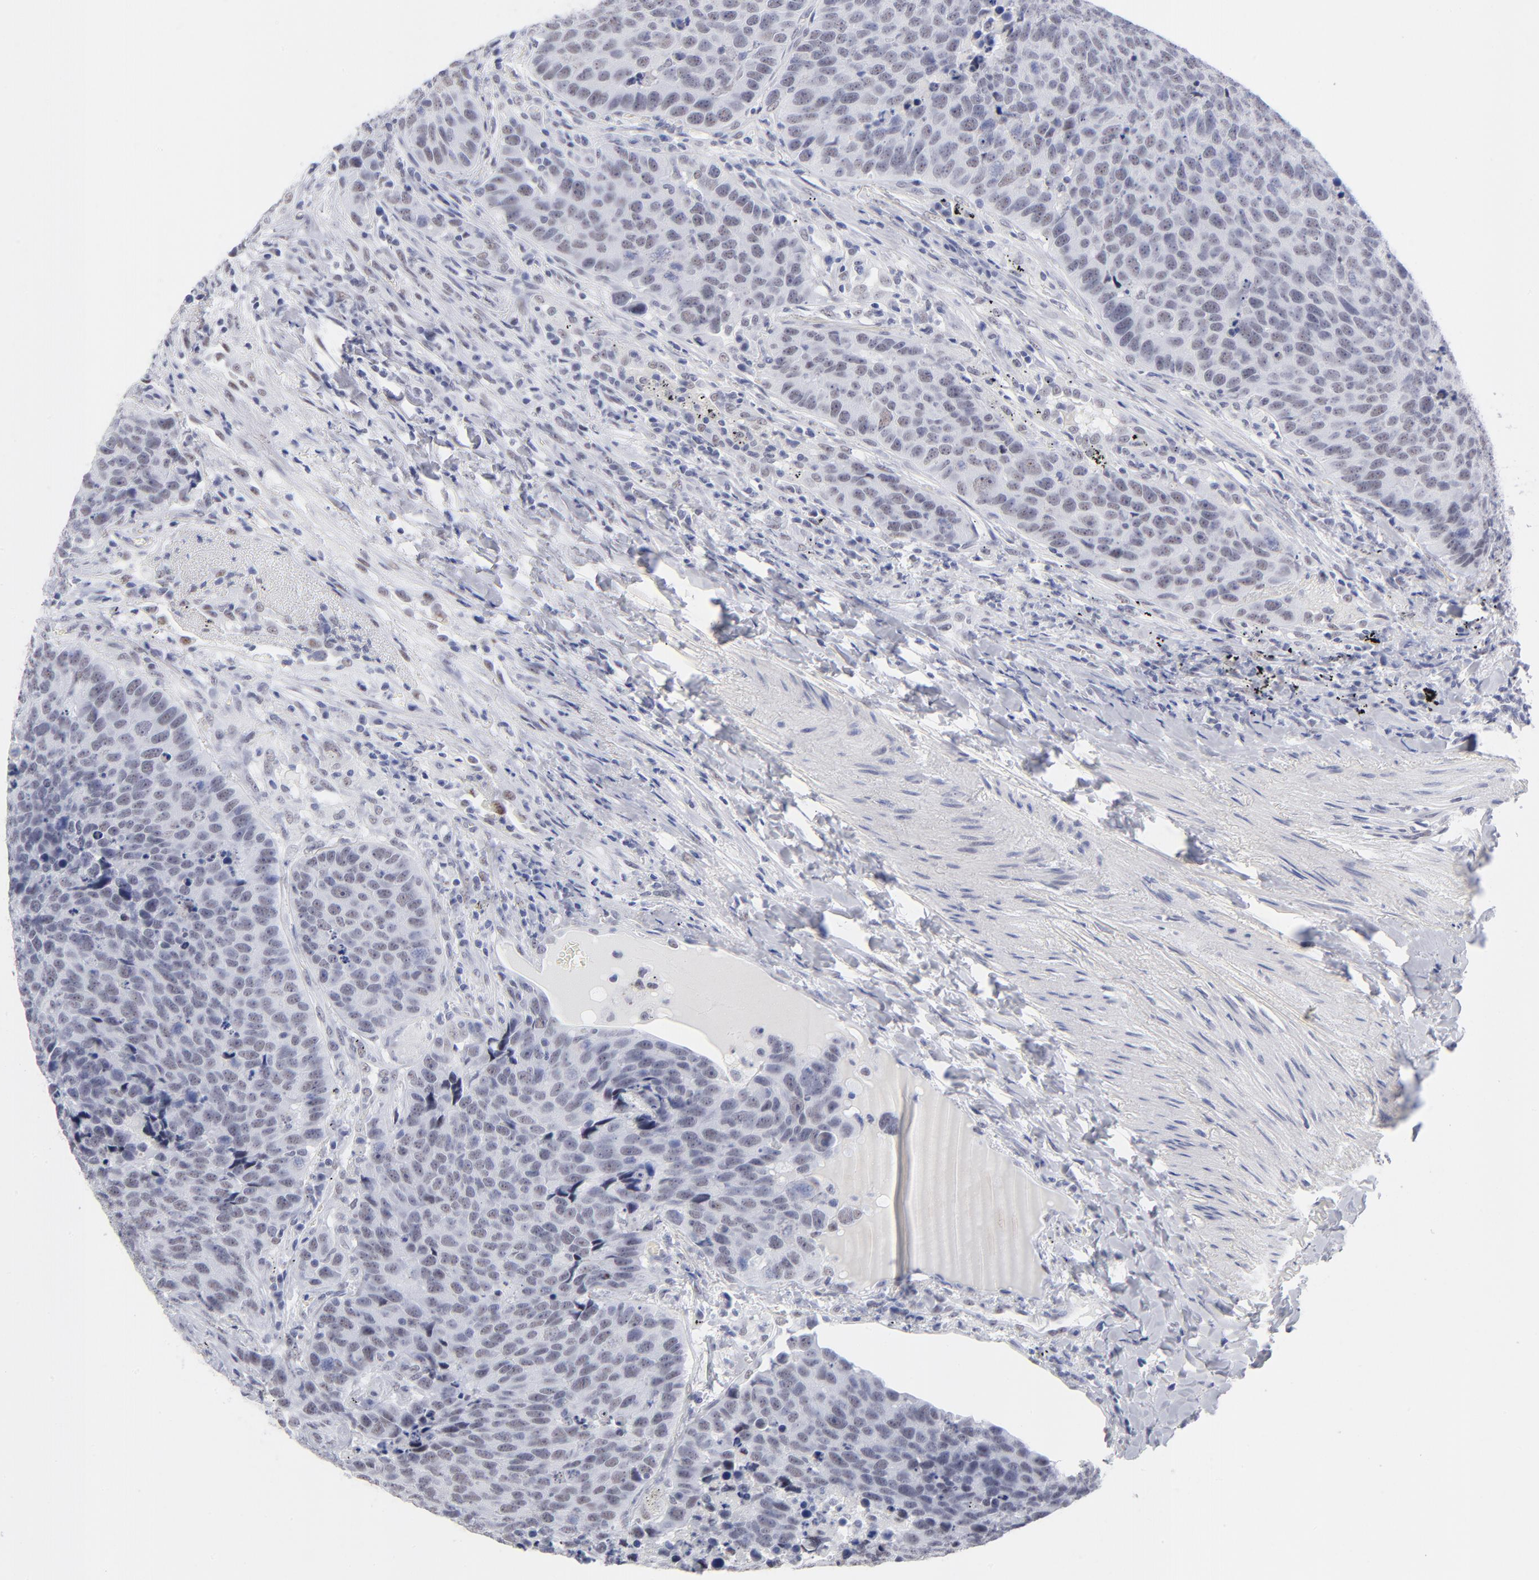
{"staining": {"intensity": "weak", "quantity": "<25%", "location": "nuclear"}, "tissue": "carcinoid", "cell_type": "Tumor cells", "image_type": "cancer", "snomed": [{"axis": "morphology", "description": "Carcinoid, malignant, NOS"}, {"axis": "topography", "description": "Lung"}], "caption": "Immunohistochemistry (IHC) of human carcinoid shows no staining in tumor cells.", "gene": "SNRPB", "patient": {"sex": "male", "age": 60}}